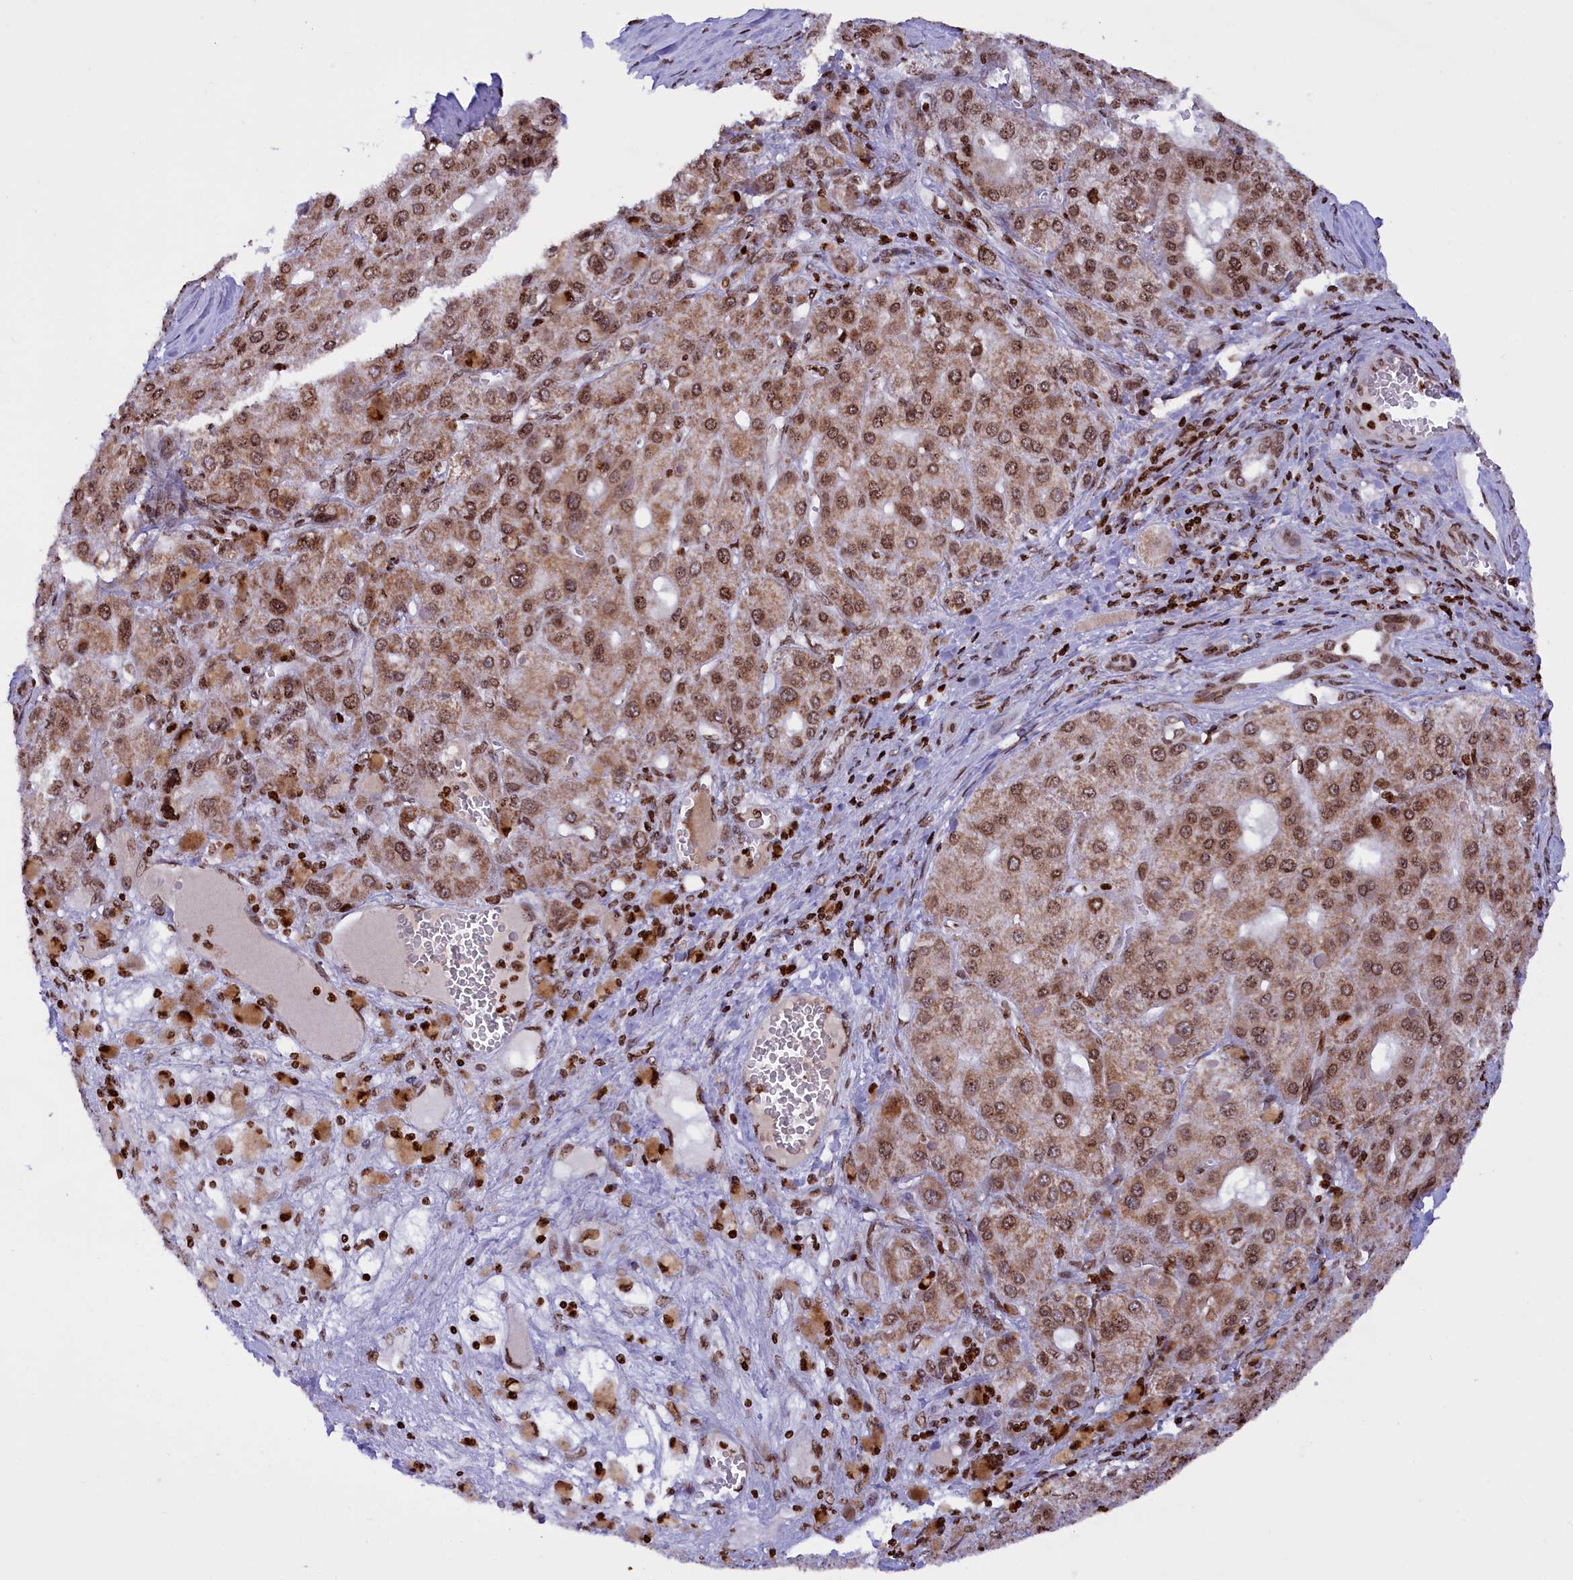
{"staining": {"intensity": "moderate", "quantity": ">75%", "location": "cytoplasmic/membranous,nuclear"}, "tissue": "liver cancer", "cell_type": "Tumor cells", "image_type": "cancer", "snomed": [{"axis": "morphology", "description": "Carcinoma, Hepatocellular, NOS"}, {"axis": "topography", "description": "Liver"}], "caption": "Human hepatocellular carcinoma (liver) stained for a protein (brown) reveals moderate cytoplasmic/membranous and nuclear positive positivity in about >75% of tumor cells.", "gene": "TIMM29", "patient": {"sex": "female", "age": 73}}